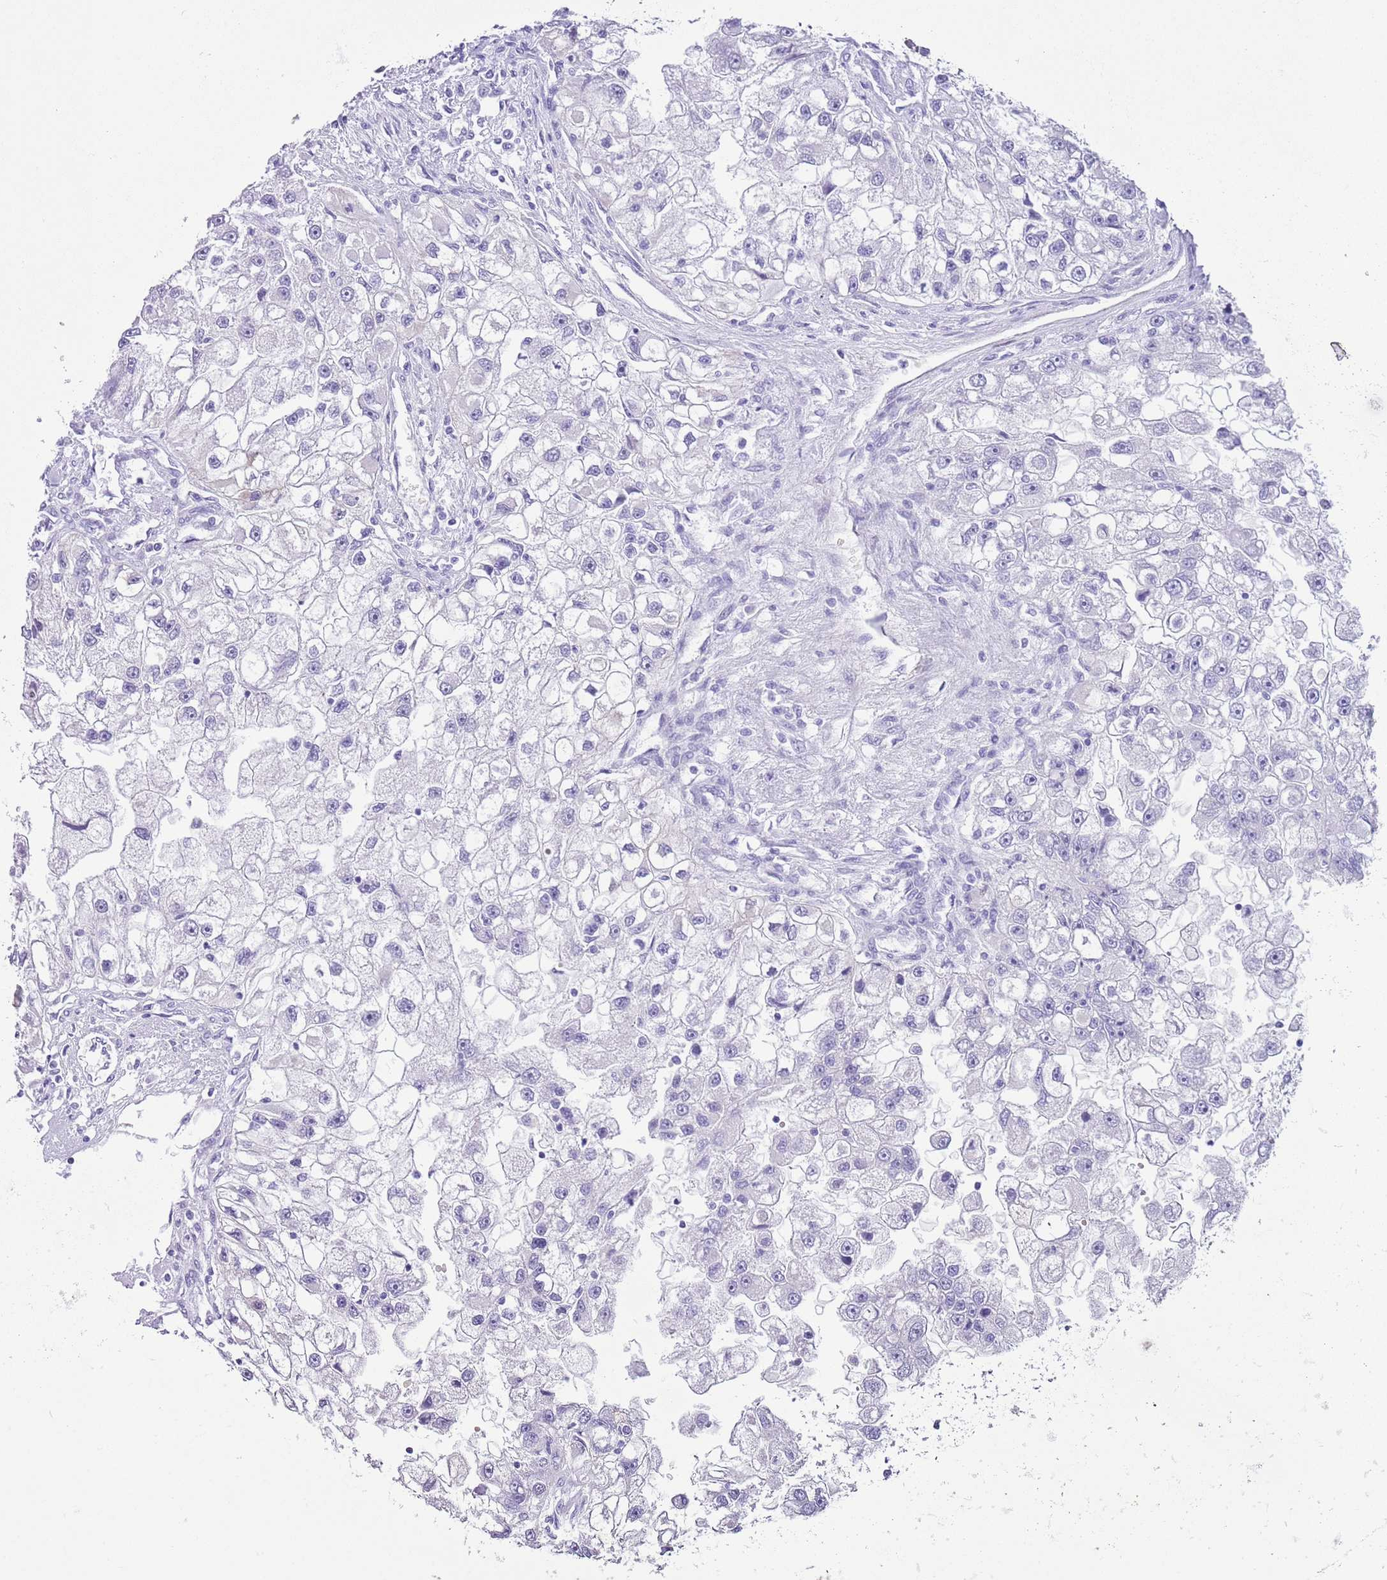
{"staining": {"intensity": "negative", "quantity": "none", "location": "none"}, "tissue": "renal cancer", "cell_type": "Tumor cells", "image_type": "cancer", "snomed": [{"axis": "morphology", "description": "Adenocarcinoma, NOS"}, {"axis": "topography", "description": "Kidney"}], "caption": "Micrograph shows no significant protein positivity in tumor cells of renal adenocarcinoma.", "gene": "SLC7A14", "patient": {"sex": "male", "age": 63}}